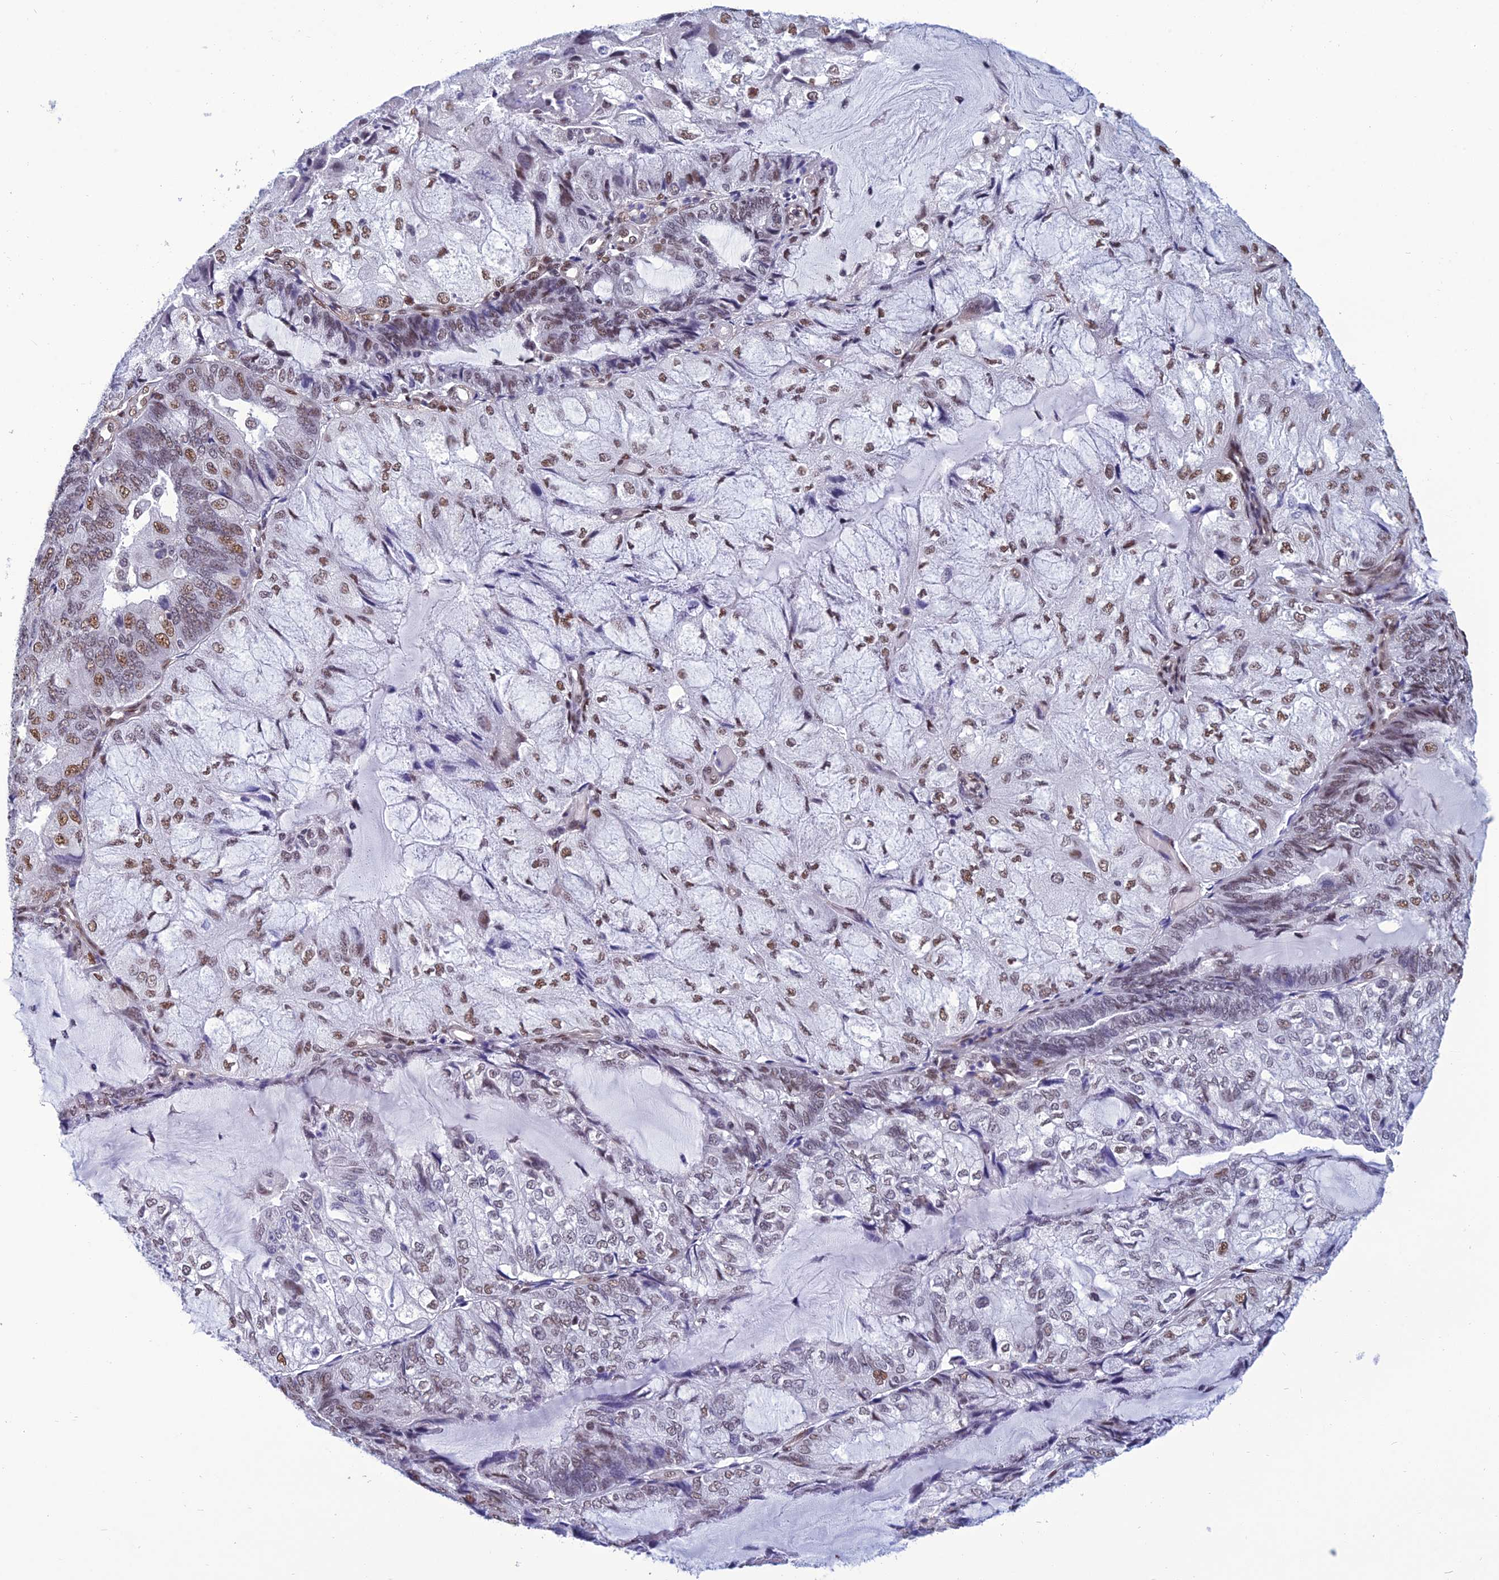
{"staining": {"intensity": "moderate", "quantity": "25%-75%", "location": "nuclear"}, "tissue": "endometrial cancer", "cell_type": "Tumor cells", "image_type": "cancer", "snomed": [{"axis": "morphology", "description": "Adenocarcinoma, NOS"}, {"axis": "topography", "description": "Endometrium"}], "caption": "A micrograph of adenocarcinoma (endometrial) stained for a protein displays moderate nuclear brown staining in tumor cells.", "gene": "RSRC1", "patient": {"sex": "female", "age": 81}}